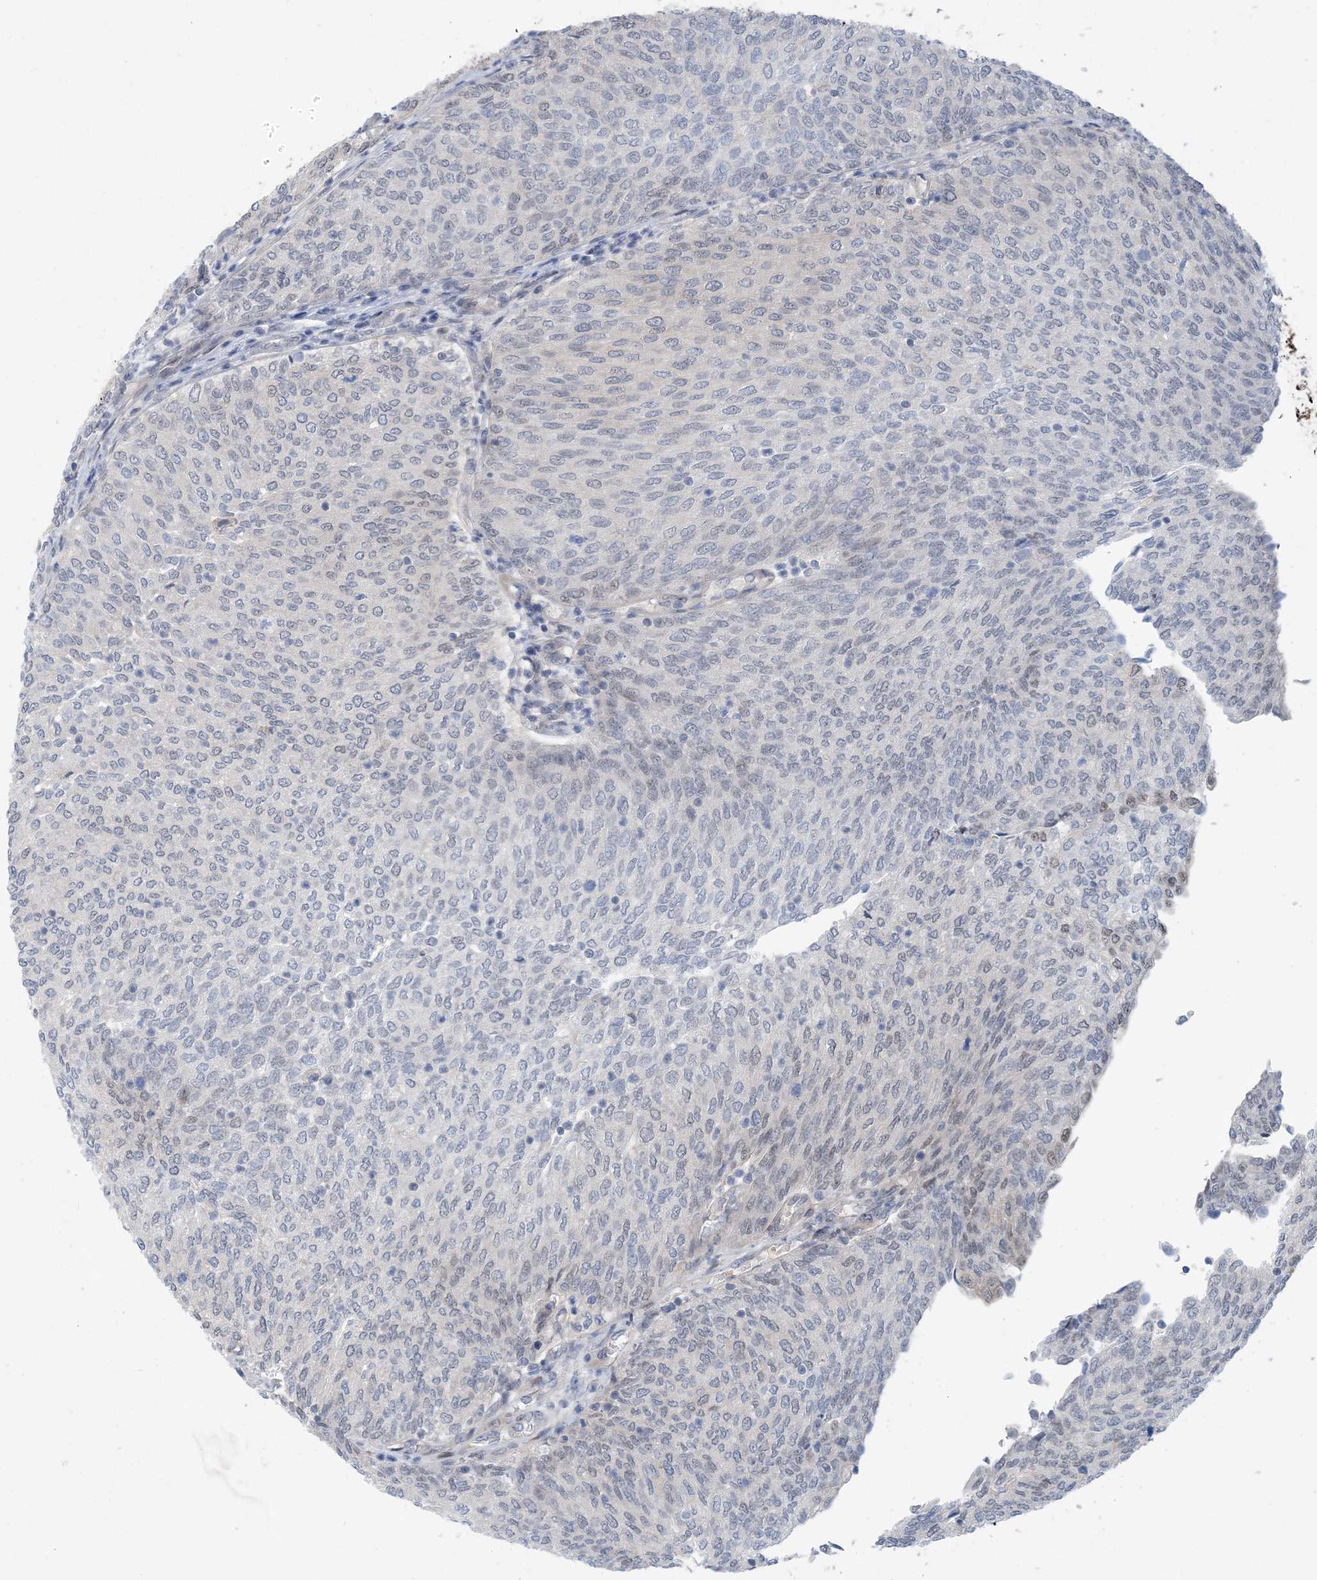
{"staining": {"intensity": "weak", "quantity": "<25%", "location": "nuclear"}, "tissue": "urothelial cancer", "cell_type": "Tumor cells", "image_type": "cancer", "snomed": [{"axis": "morphology", "description": "Urothelial carcinoma, Low grade"}, {"axis": "topography", "description": "Urinary bladder"}], "caption": "Tumor cells show no significant expression in low-grade urothelial carcinoma. The staining is performed using DAB brown chromogen with nuclei counter-stained in using hematoxylin.", "gene": "ZC3H12A", "patient": {"sex": "female", "age": 79}}